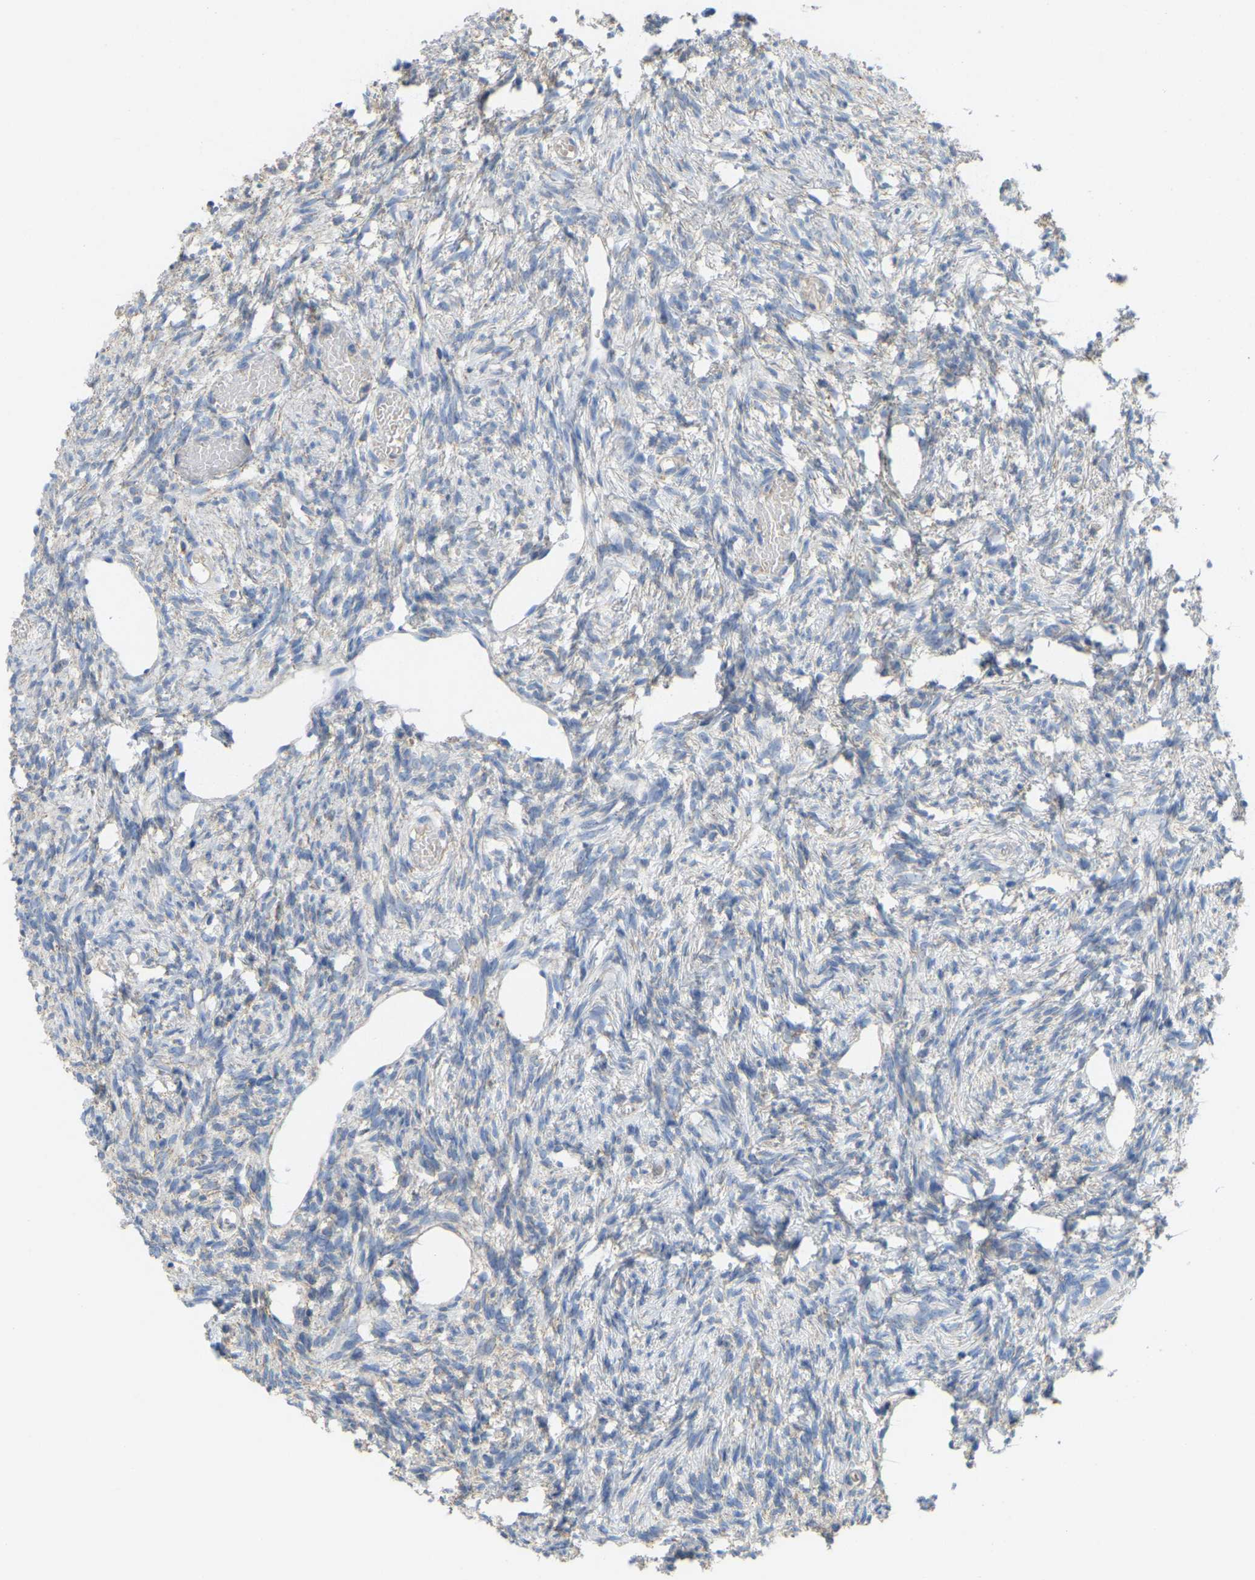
{"staining": {"intensity": "moderate", "quantity": ">75%", "location": "cytoplasmic/membranous"}, "tissue": "ovary", "cell_type": "Follicle cells", "image_type": "normal", "snomed": [{"axis": "morphology", "description": "Normal tissue, NOS"}, {"axis": "topography", "description": "Ovary"}], "caption": "IHC micrograph of normal ovary: ovary stained using immunohistochemistry displays medium levels of moderate protein expression localized specifically in the cytoplasmic/membranous of follicle cells, appearing as a cytoplasmic/membranous brown color.", "gene": "SERPINB5", "patient": {"sex": "female", "age": 33}}